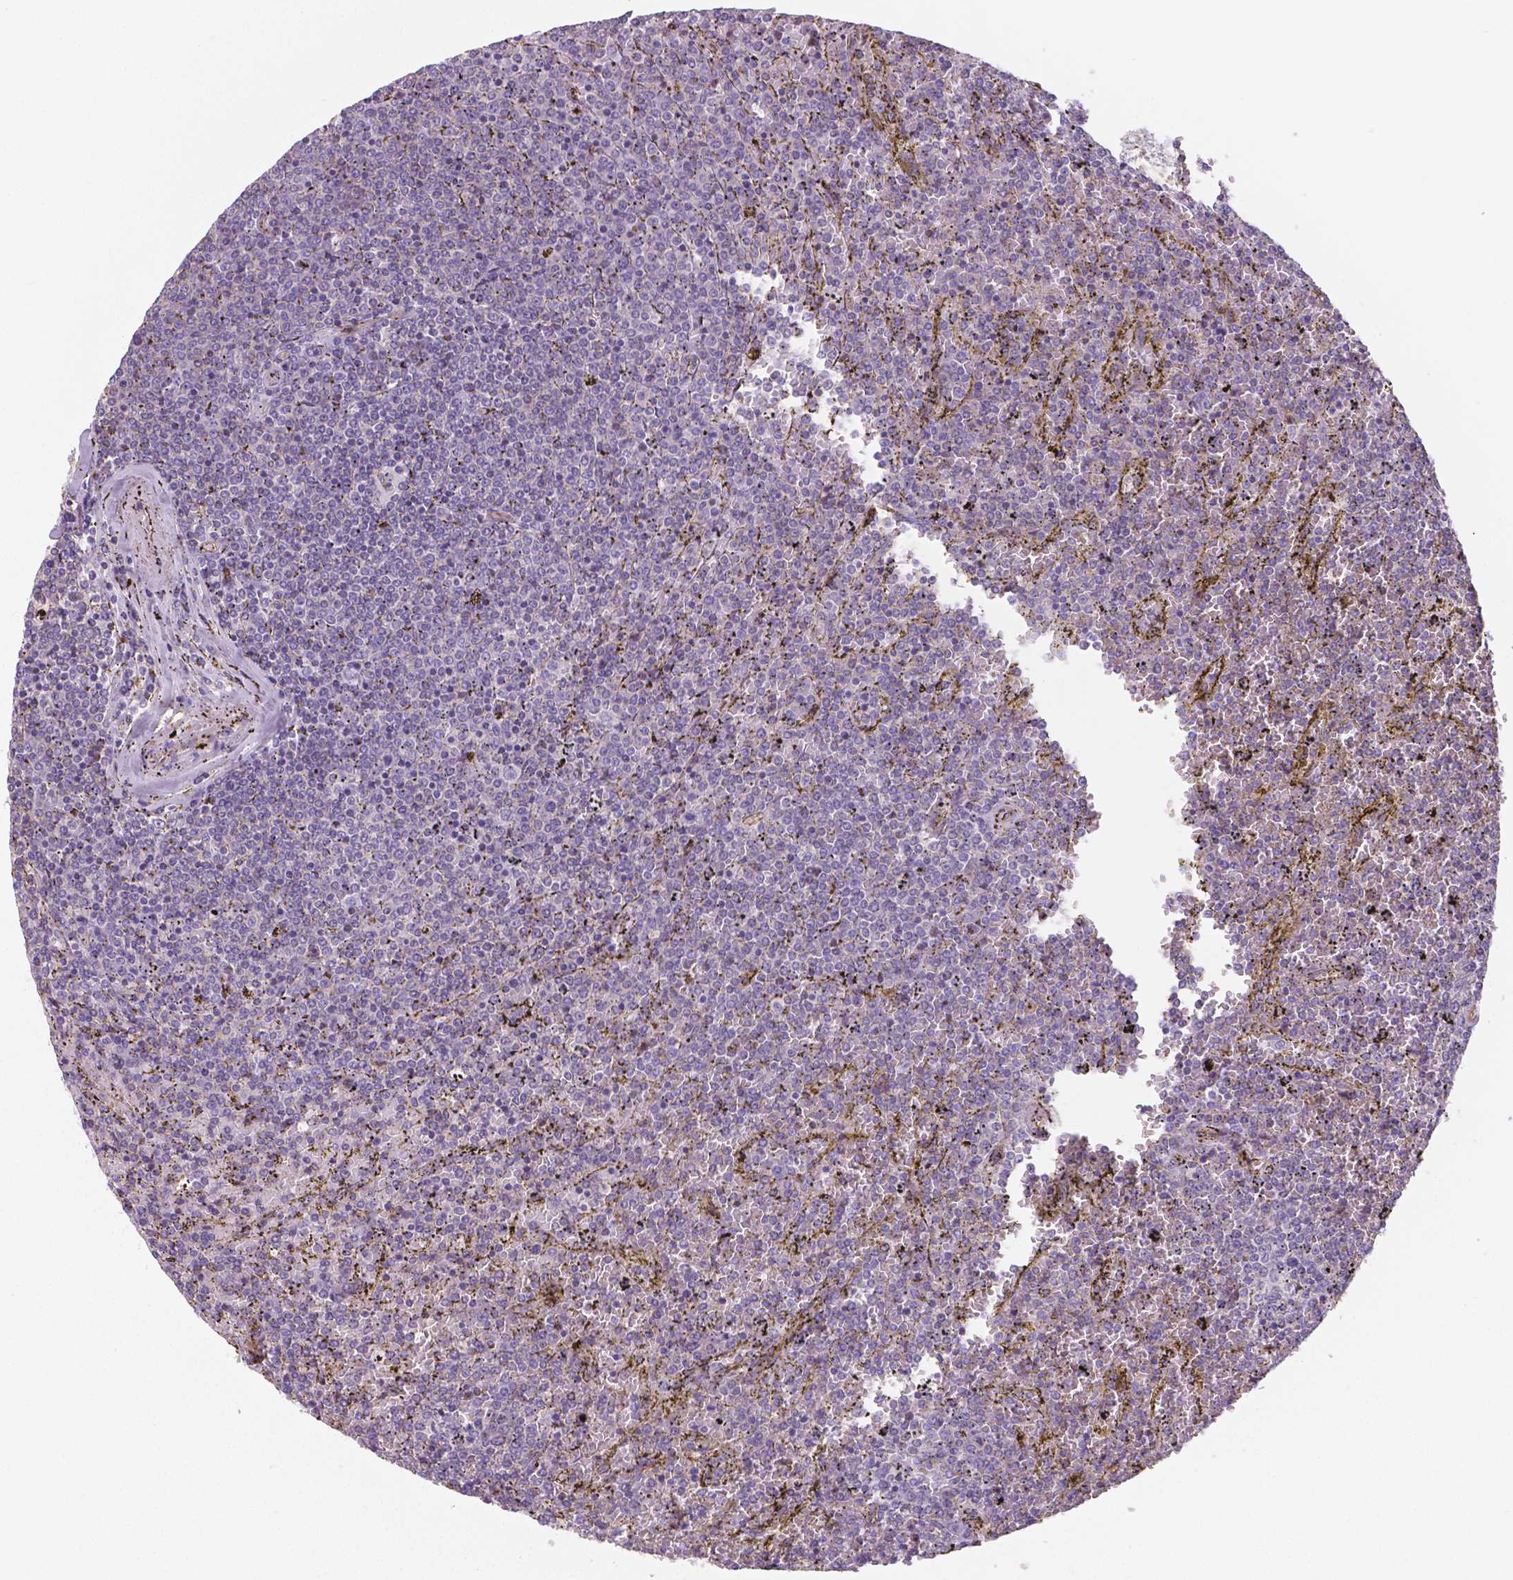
{"staining": {"intensity": "negative", "quantity": "none", "location": "none"}, "tissue": "lymphoma", "cell_type": "Tumor cells", "image_type": "cancer", "snomed": [{"axis": "morphology", "description": "Malignant lymphoma, non-Hodgkin's type, Low grade"}, {"axis": "topography", "description": "Spleen"}], "caption": "Tumor cells show no significant protein staining in malignant lymphoma, non-Hodgkin's type (low-grade).", "gene": "CRMP1", "patient": {"sex": "female", "age": 77}}